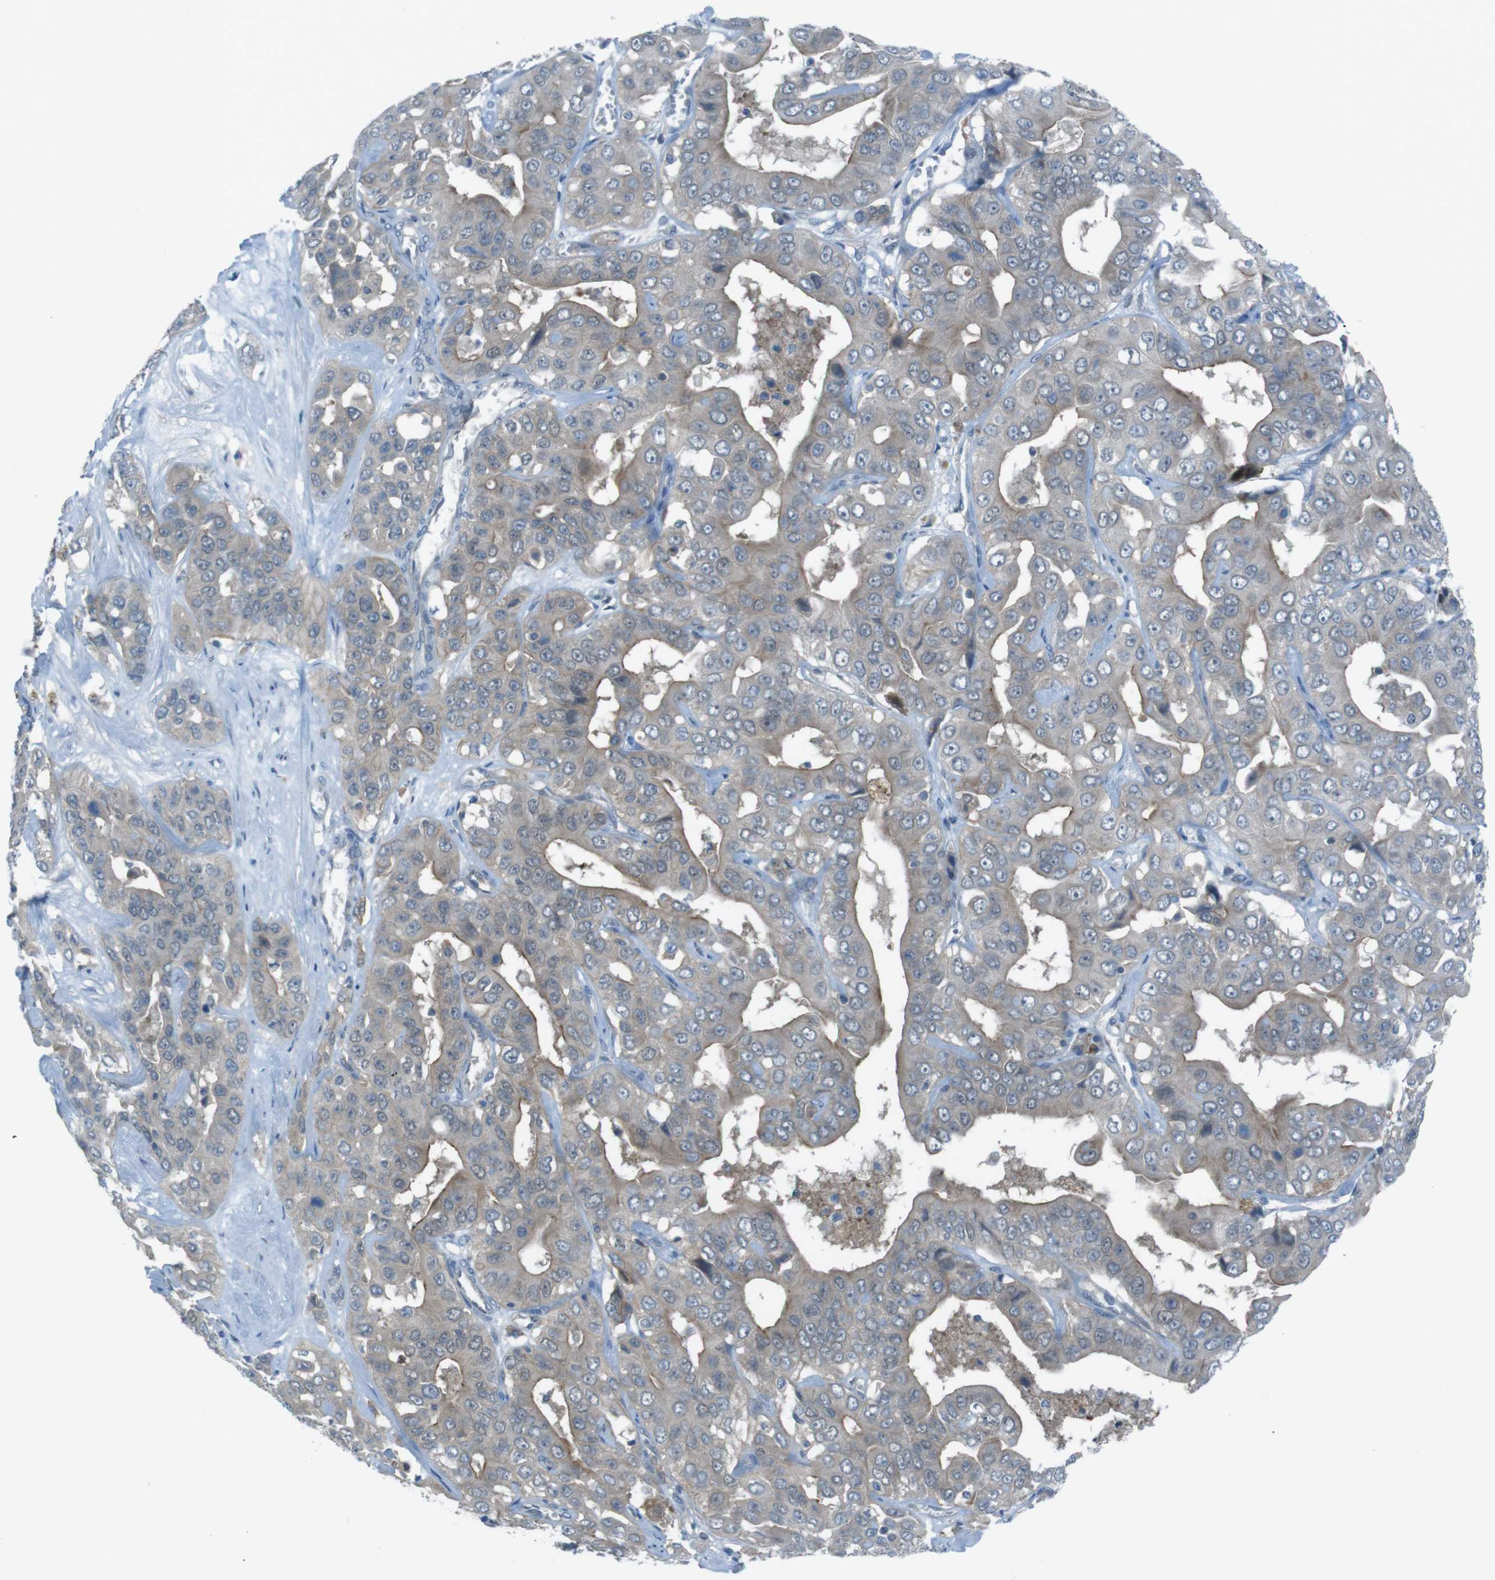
{"staining": {"intensity": "moderate", "quantity": "<25%", "location": "cytoplasmic/membranous"}, "tissue": "liver cancer", "cell_type": "Tumor cells", "image_type": "cancer", "snomed": [{"axis": "morphology", "description": "Cholangiocarcinoma"}, {"axis": "topography", "description": "Liver"}], "caption": "Immunohistochemistry photomicrograph of liver cancer (cholangiocarcinoma) stained for a protein (brown), which exhibits low levels of moderate cytoplasmic/membranous positivity in approximately <25% of tumor cells.", "gene": "ZDHHC20", "patient": {"sex": "female", "age": 52}}